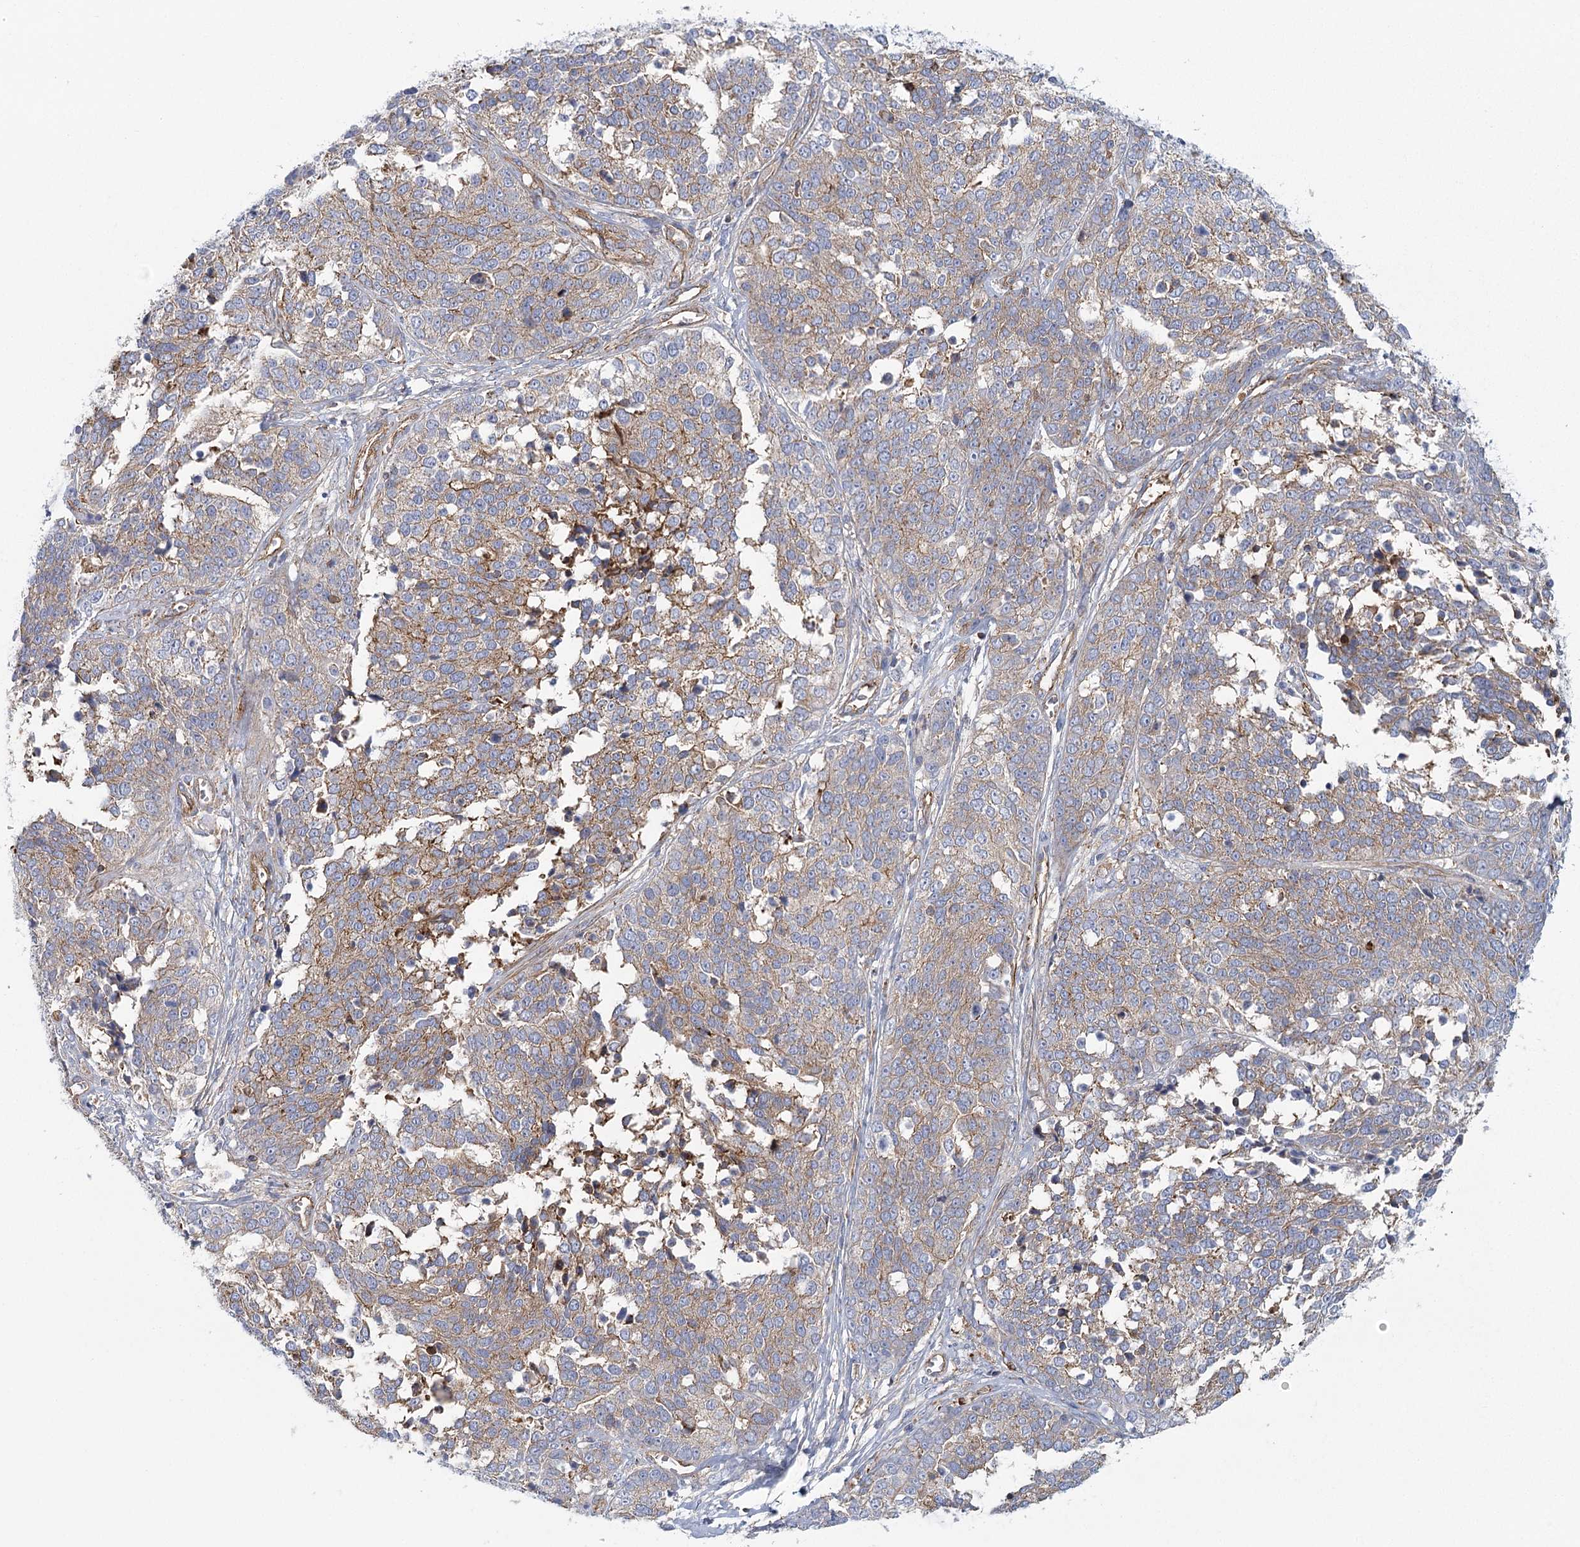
{"staining": {"intensity": "weak", "quantity": ">75%", "location": "cytoplasmic/membranous"}, "tissue": "ovarian cancer", "cell_type": "Tumor cells", "image_type": "cancer", "snomed": [{"axis": "morphology", "description": "Cystadenocarcinoma, serous, NOS"}, {"axis": "topography", "description": "Ovary"}], "caption": "Ovarian cancer (serous cystadenocarcinoma) stained with a brown dye reveals weak cytoplasmic/membranous positive positivity in about >75% of tumor cells.", "gene": "IFT46", "patient": {"sex": "female", "age": 44}}